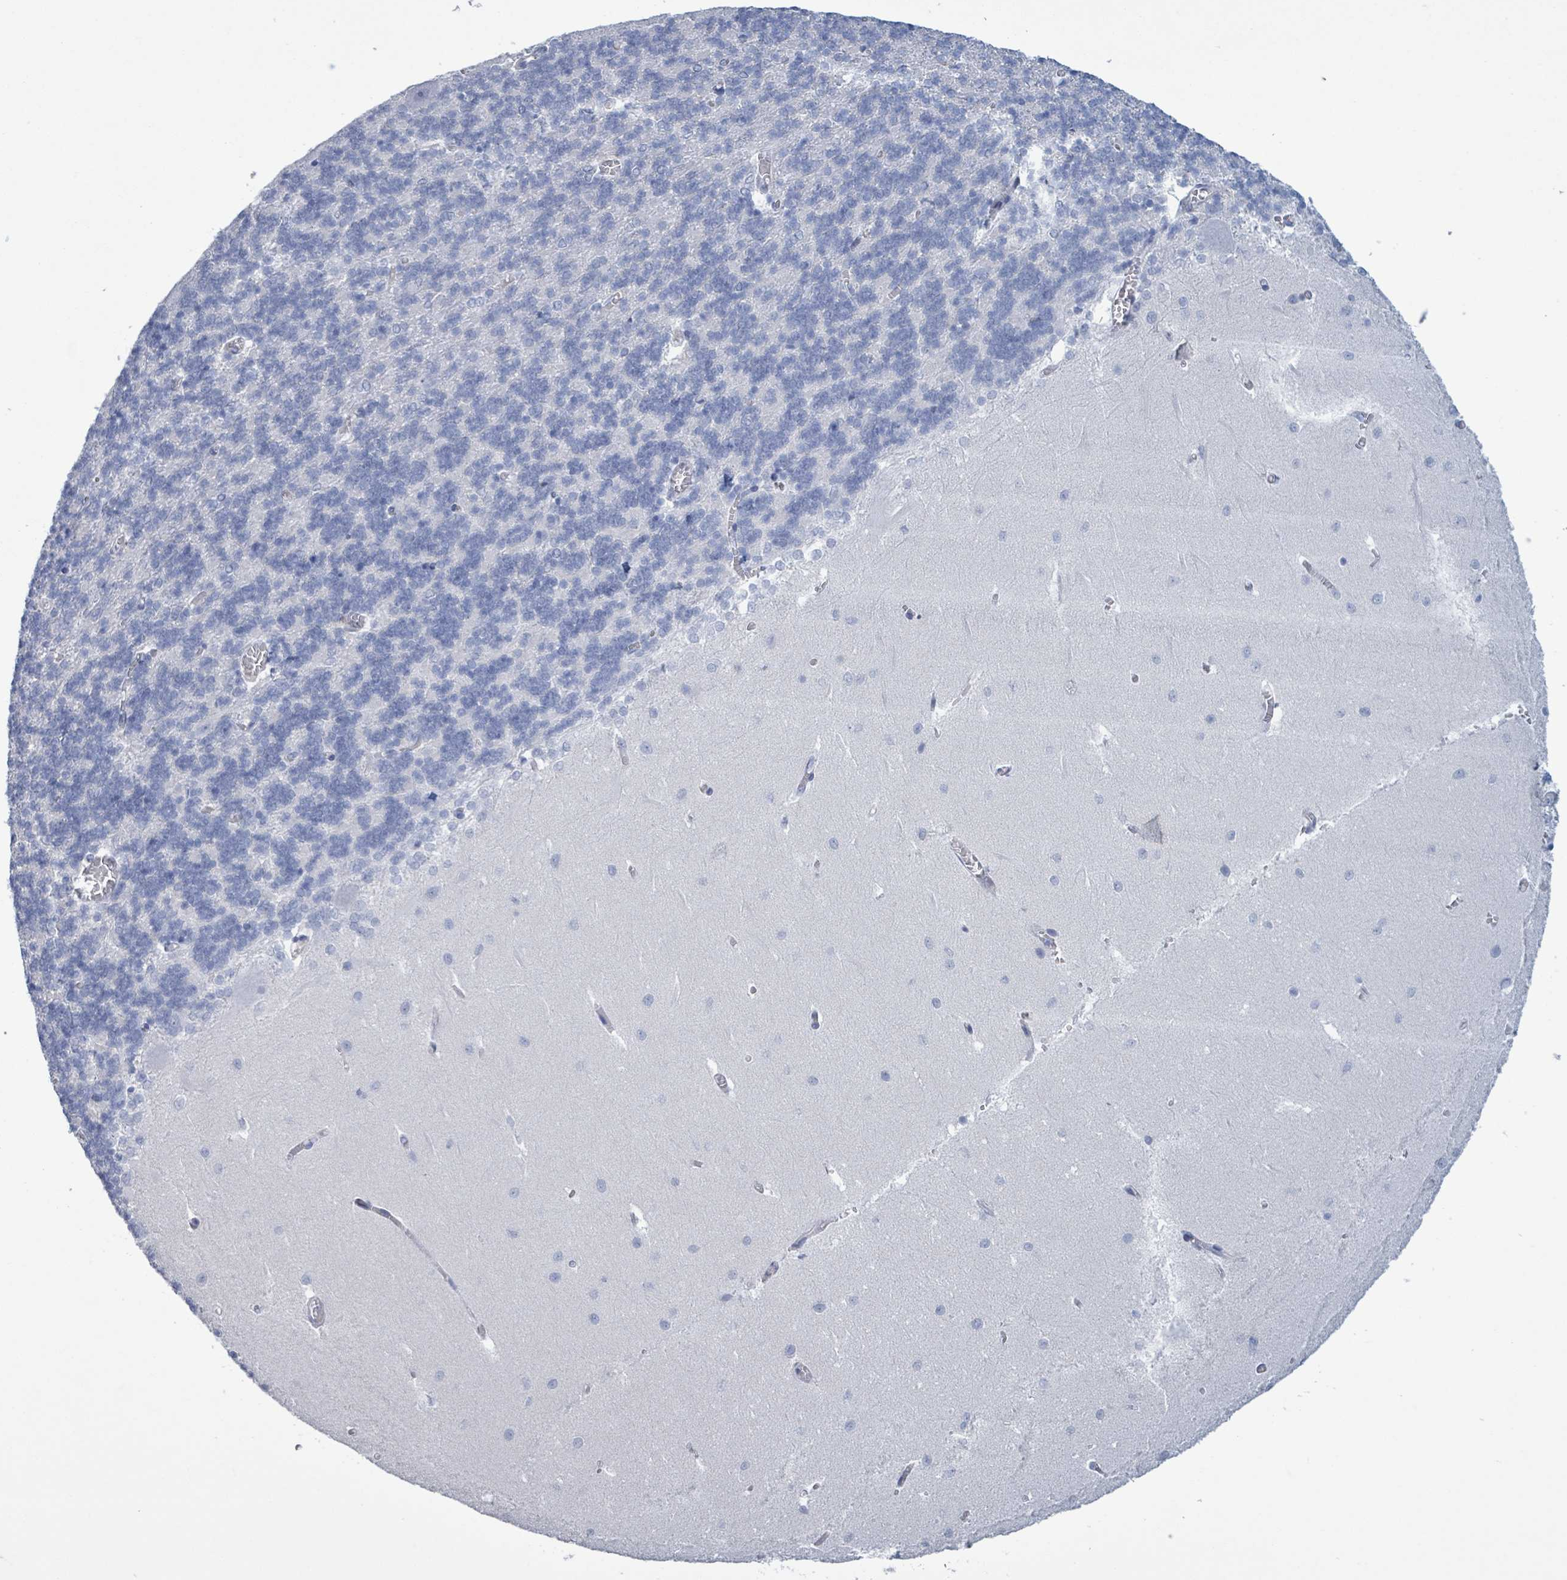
{"staining": {"intensity": "negative", "quantity": "none", "location": "none"}, "tissue": "cerebellum", "cell_type": "Cells in granular layer", "image_type": "normal", "snomed": [{"axis": "morphology", "description": "Normal tissue, NOS"}, {"axis": "topography", "description": "Cerebellum"}], "caption": "Immunohistochemistry histopathology image of unremarkable cerebellum: cerebellum stained with DAB reveals no significant protein expression in cells in granular layer.", "gene": "CT45A10", "patient": {"sex": "male", "age": 37}}